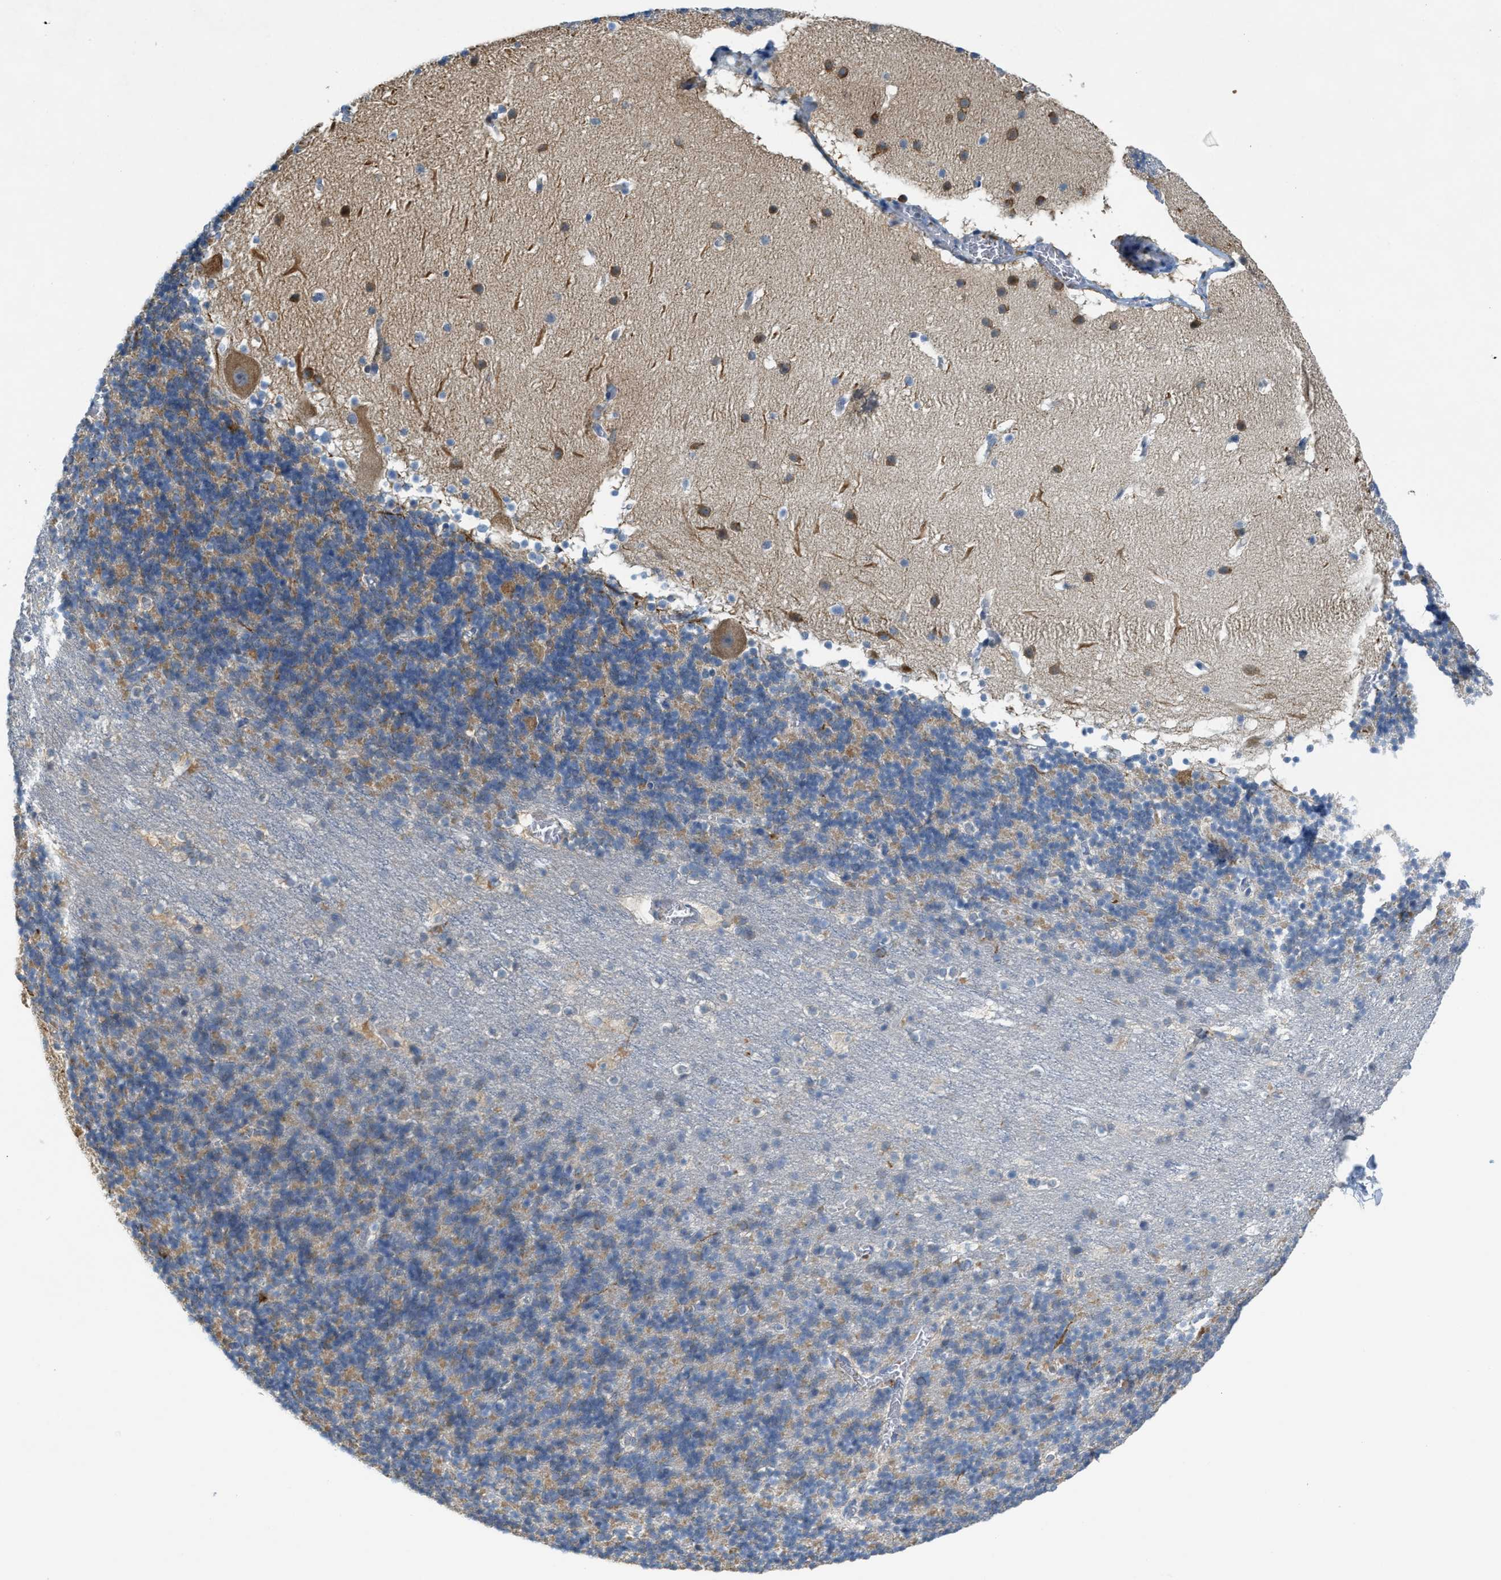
{"staining": {"intensity": "moderate", "quantity": "<25%", "location": "cytoplasmic/membranous"}, "tissue": "cerebellum", "cell_type": "Cells in granular layer", "image_type": "normal", "snomed": [{"axis": "morphology", "description": "Normal tissue, NOS"}, {"axis": "topography", "description": "Cerebellum"}], "caption": "Unremarkable cerebellum displays moderate cytoplasmic/membranous staining in about <25% of cells in granular layer.", "gene": "KLHDC10", "patient": {"sex": "male", "age": 45}}